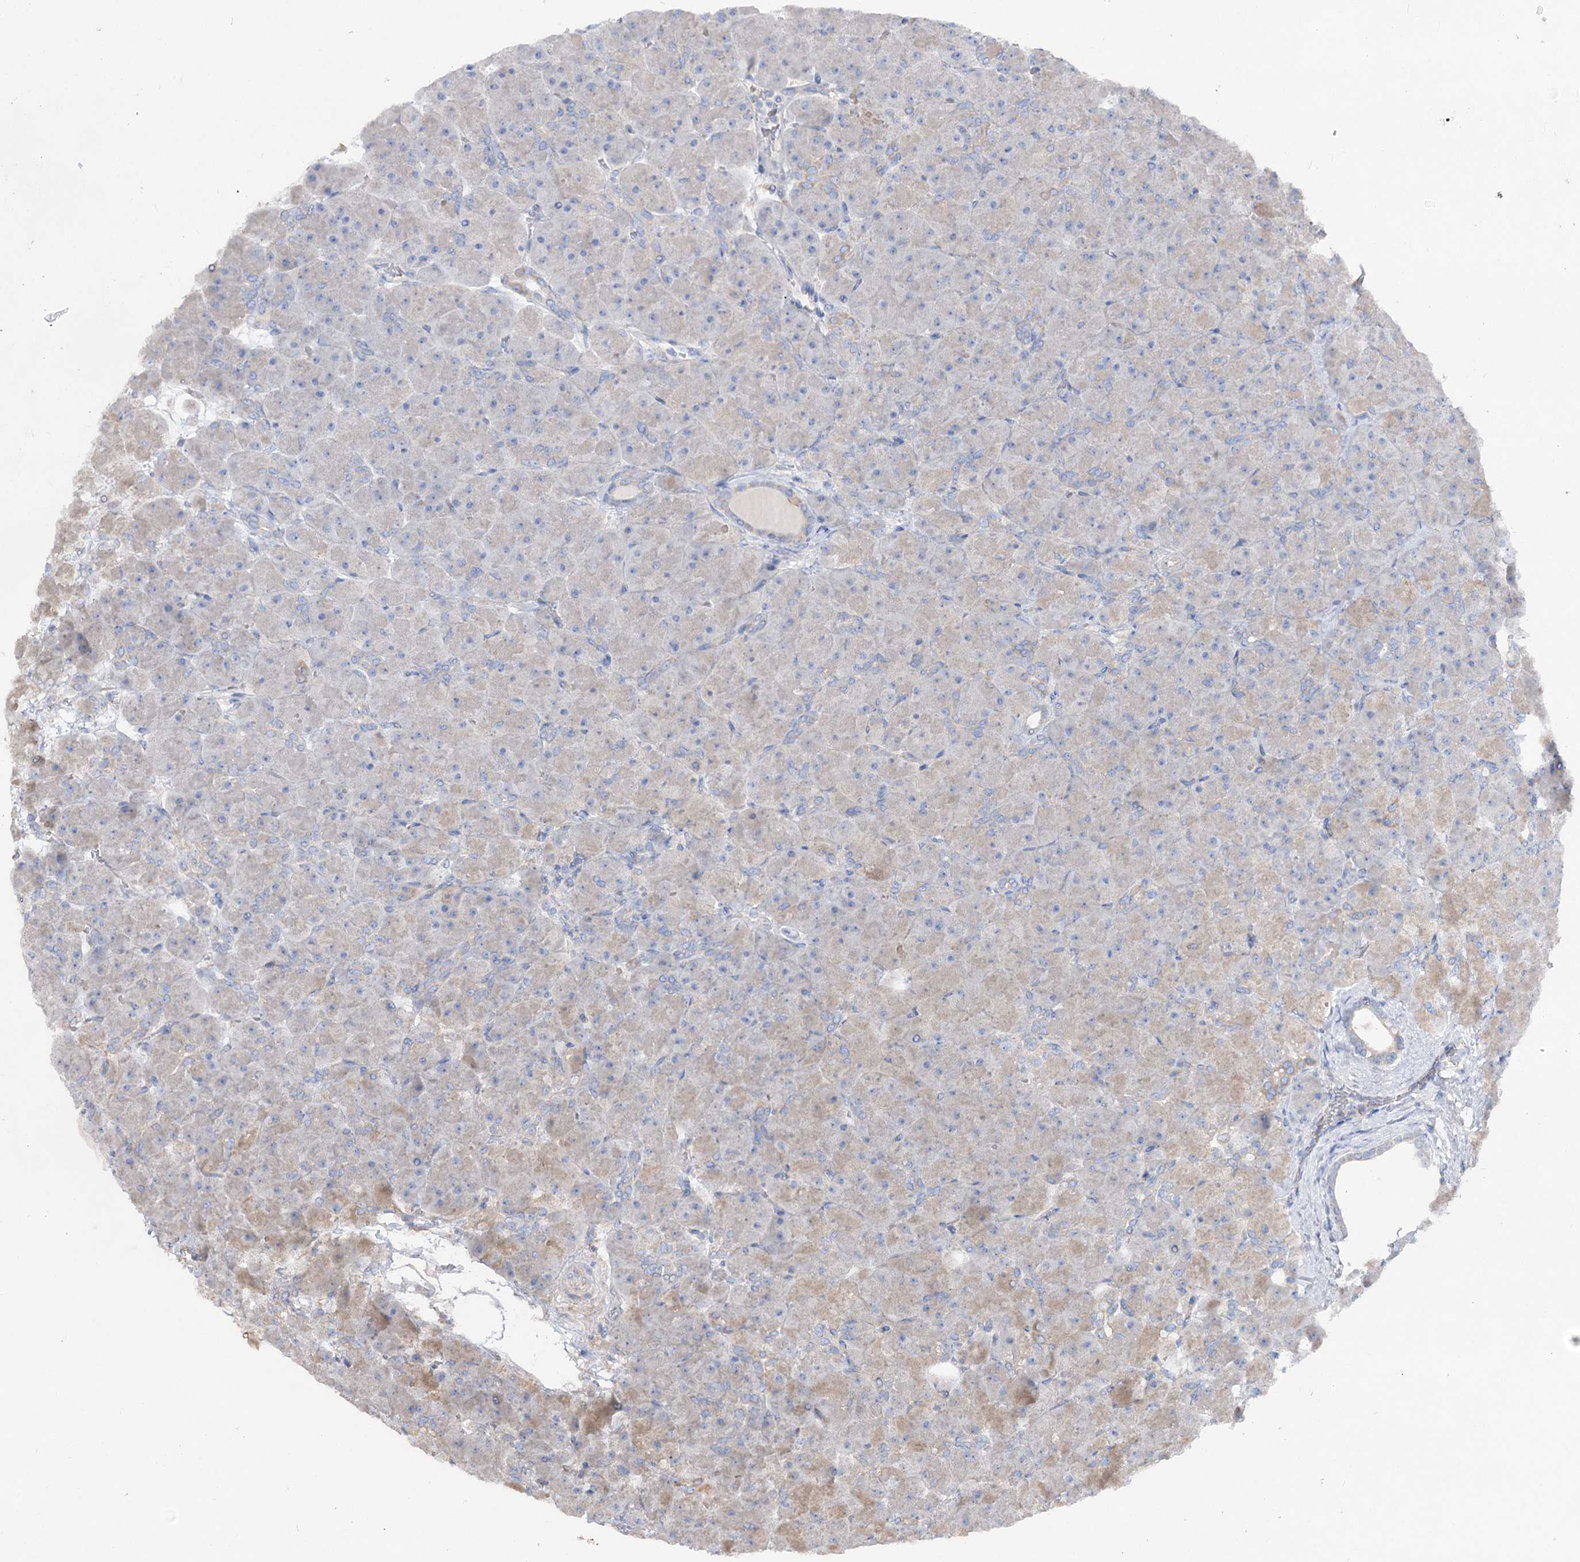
{"staining": {"intensity": "weak", "quantity": "<25%", "location": "cytoplasmic/membranous"}, "tissue": "pancreas", "cell_type": "Exocrine glandular cells", "image_type": "normal", "snomed": [{"axis": "morphology", "description": "Normal tissue, NOS"}, {"axis": "topography", "description": "Pancreas"}], "caption": "IHC micrograph of normal pancreas stained for a protein (brown), which demonstrates no positivity in exocrine glandular cells.", "gene": "TMEM187", "patient": {"sex": "male", "age": 66}}